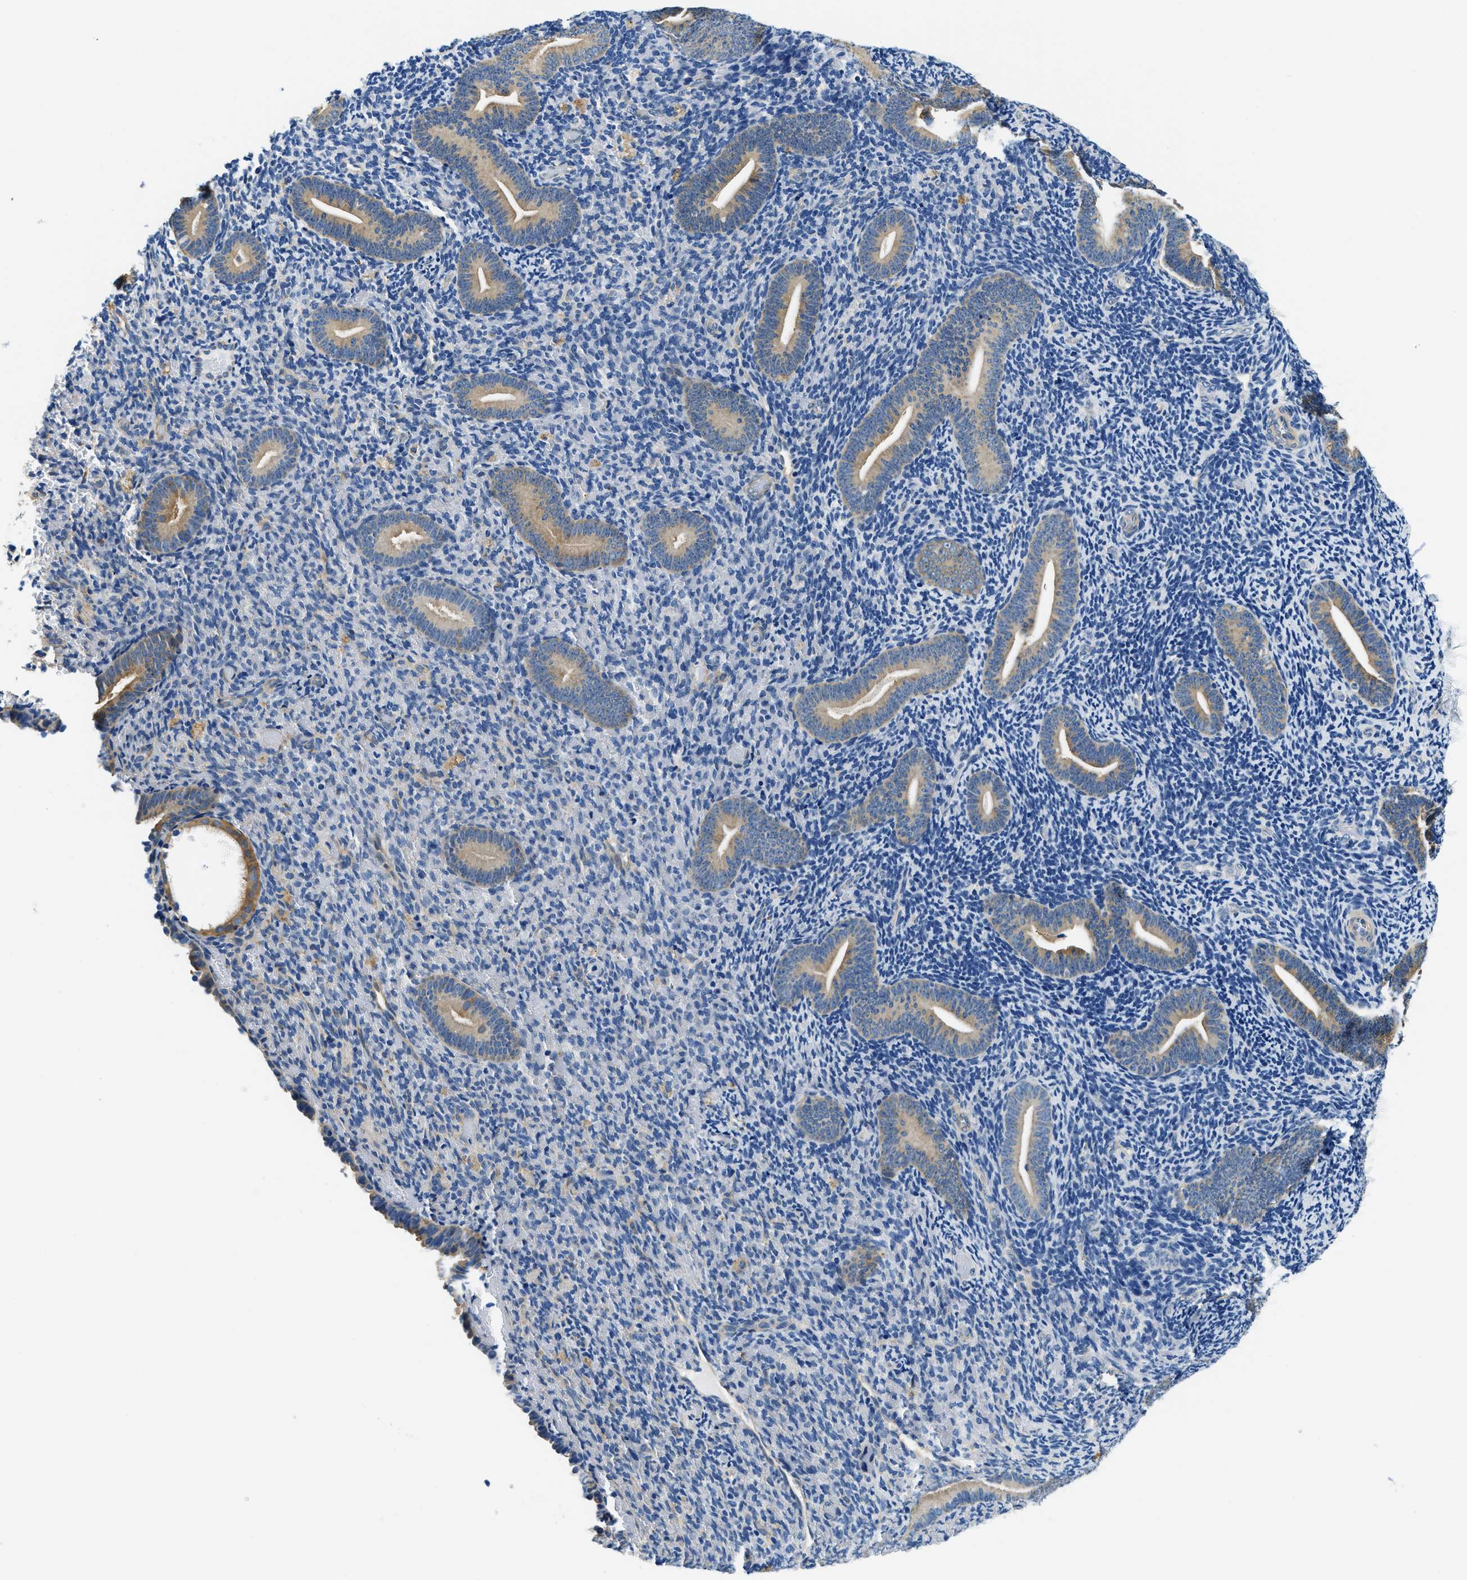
{"staining": {"intensity": "negative", "quantity": "none", "location": "none"}, "tissue": "endometrium", "cell_type": "Cells in endometrial stroma", "image_type": "normal", "snomed": [{"axis": "morphology", "description": "Normal tissue, NOS"}, {"axis": "topography", "description": "Endometrium"}], "caption": "Cells in endometrial stroma show no significant protein positivity in normal endometrium. Brightfield microscopy of immunohistochemistry stained with DAB (brown) and hematoxylin (blue), captured at high magnification.", "gene": "TWF1", "patient": {"sex": "female", "age": 51}}